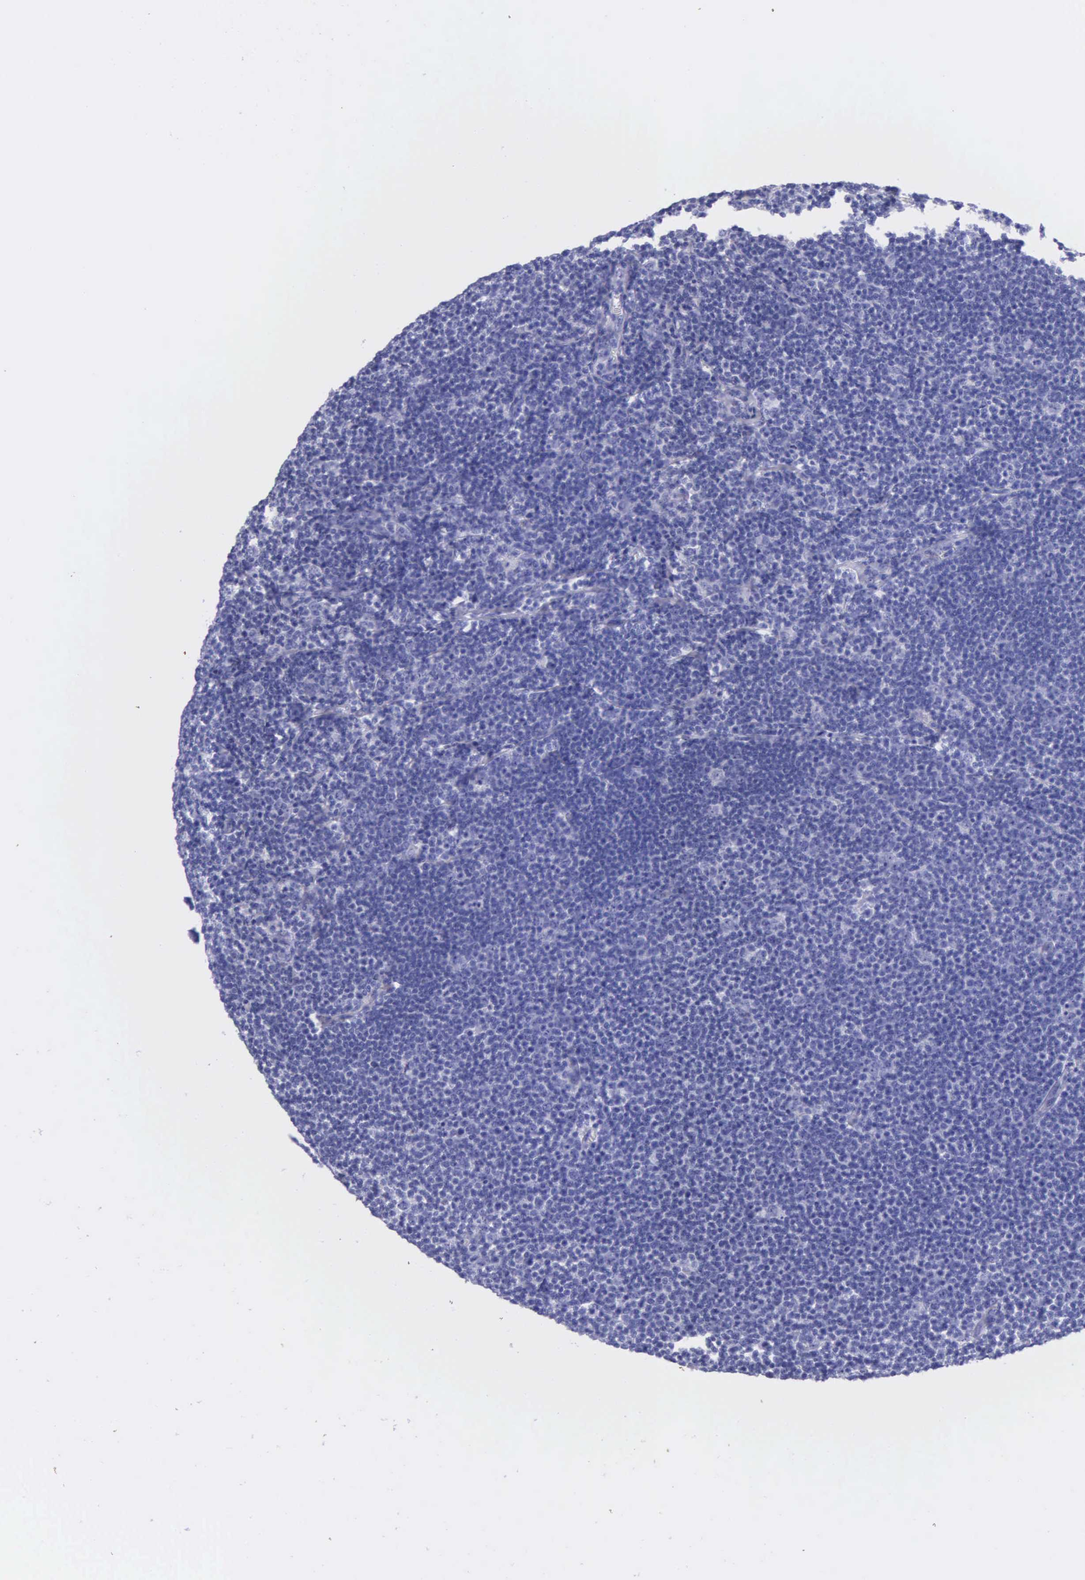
{"staining": {"intensity": "negative", "quantity": "none", "location": "none"}, "tissue": "lymphoma", "cell_type": "Tumor cells", "image_type": "cancer", "snomed": [{"axis": "morphology", "description": "Malignant lymphoma, non-Hodgkin's type, Low grade"}, {"axis": "topography", "description": "Lymph node"}], "caption": "Immunohistochemistry micrograph of malignant lymphoma, non-Hodgkin's type (low-grade) stained for a protein (brown), which shows no staining in tumor cells.", "gene": "KLK3", "patient": {"sex": "male", "age": 74}}